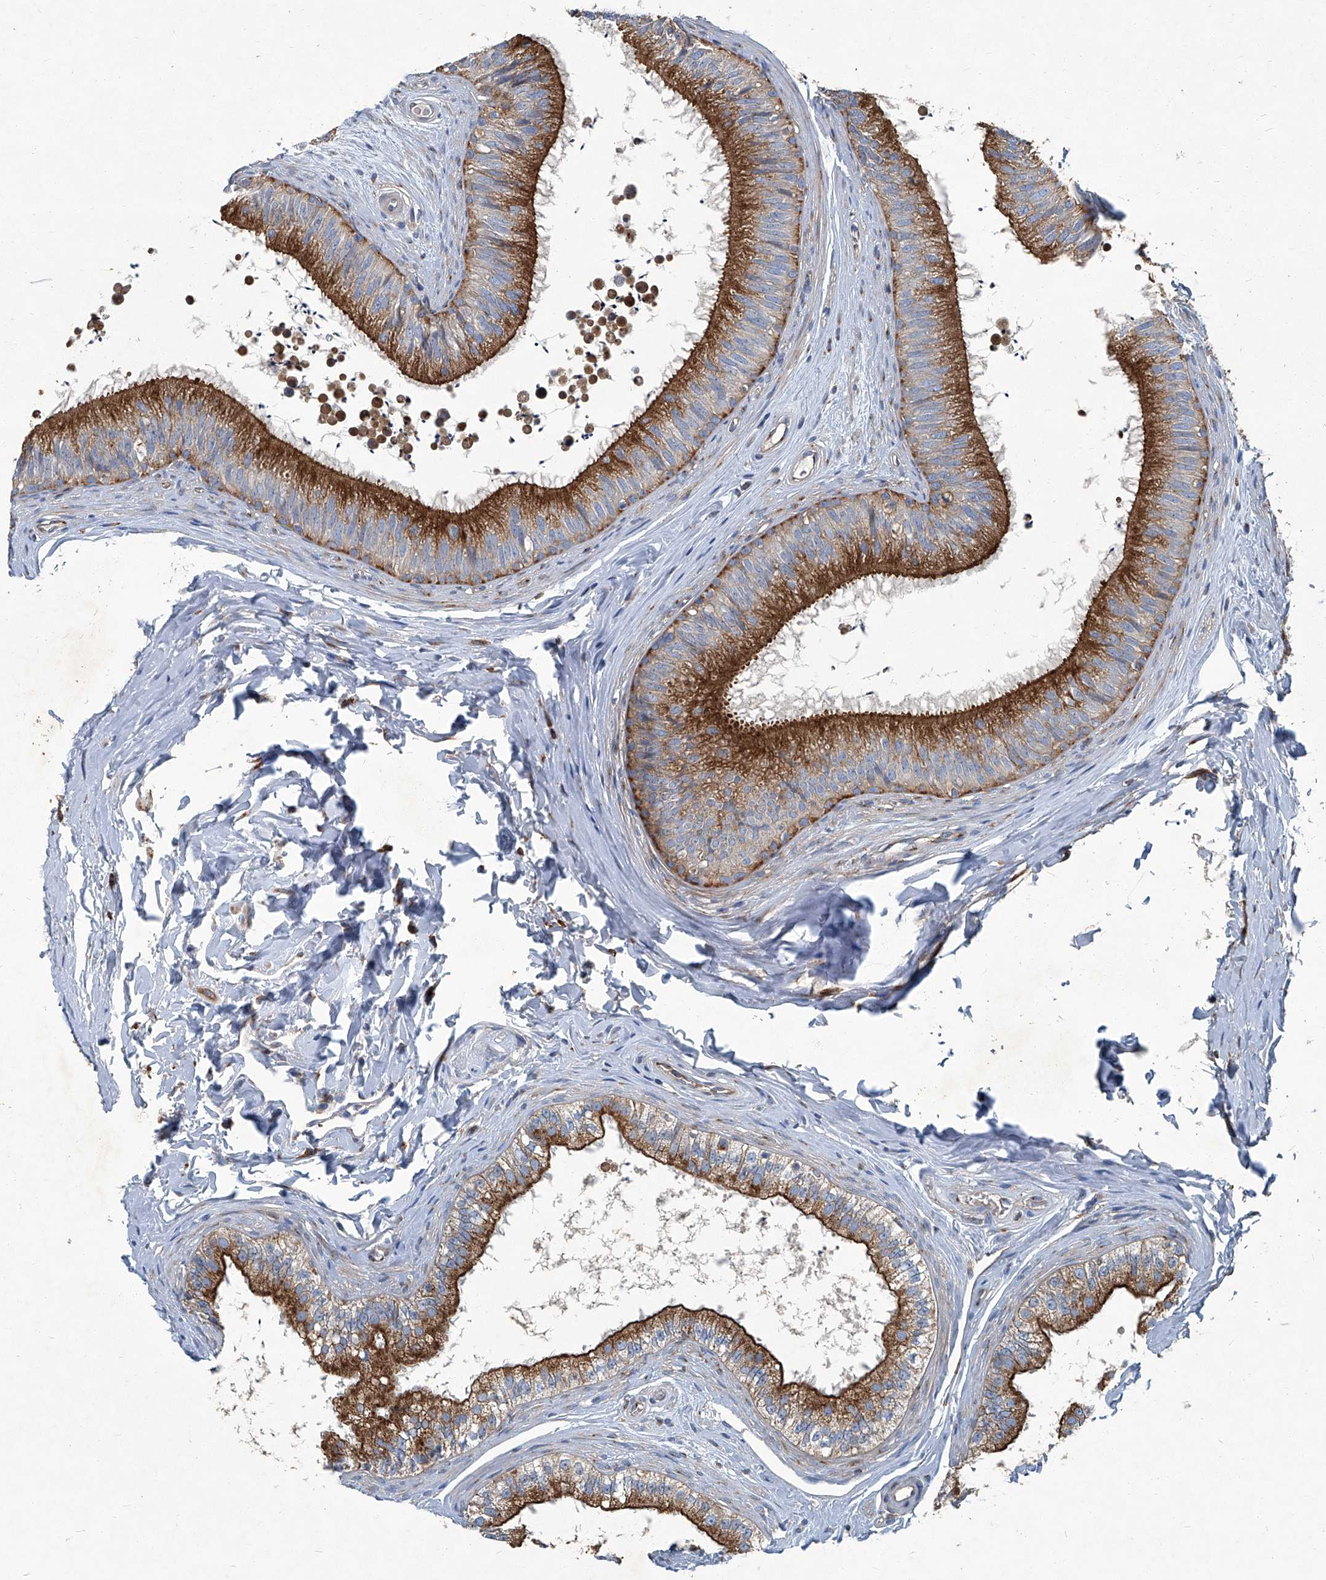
{"staining": {"intensity": "moderate", "quantity": ">75%", "location": "cytoplasmic/membranous"}, "tissue": "epididymis", "cell_type": "Glandular cells", "image_type": "normal", "snomed": [{"axis": "morphology", "description": "Normal tissue, NOS"}, {"axis": "topography", "description": "Epididymis"}], "caption": "IHC (DAB) staining of benign epididymis demonstrates moderate cytoplasmic/membranous protein staining in approximately >75% of glandular cells. The staining is performed using DAB (3,3'-diaminobenzidine) brown chromogen to label protein expression. The nuclei are counter-stained blue using hematoxylin.", "gene": "PIGH", "patient": {"sex": "male", "age": 29}}